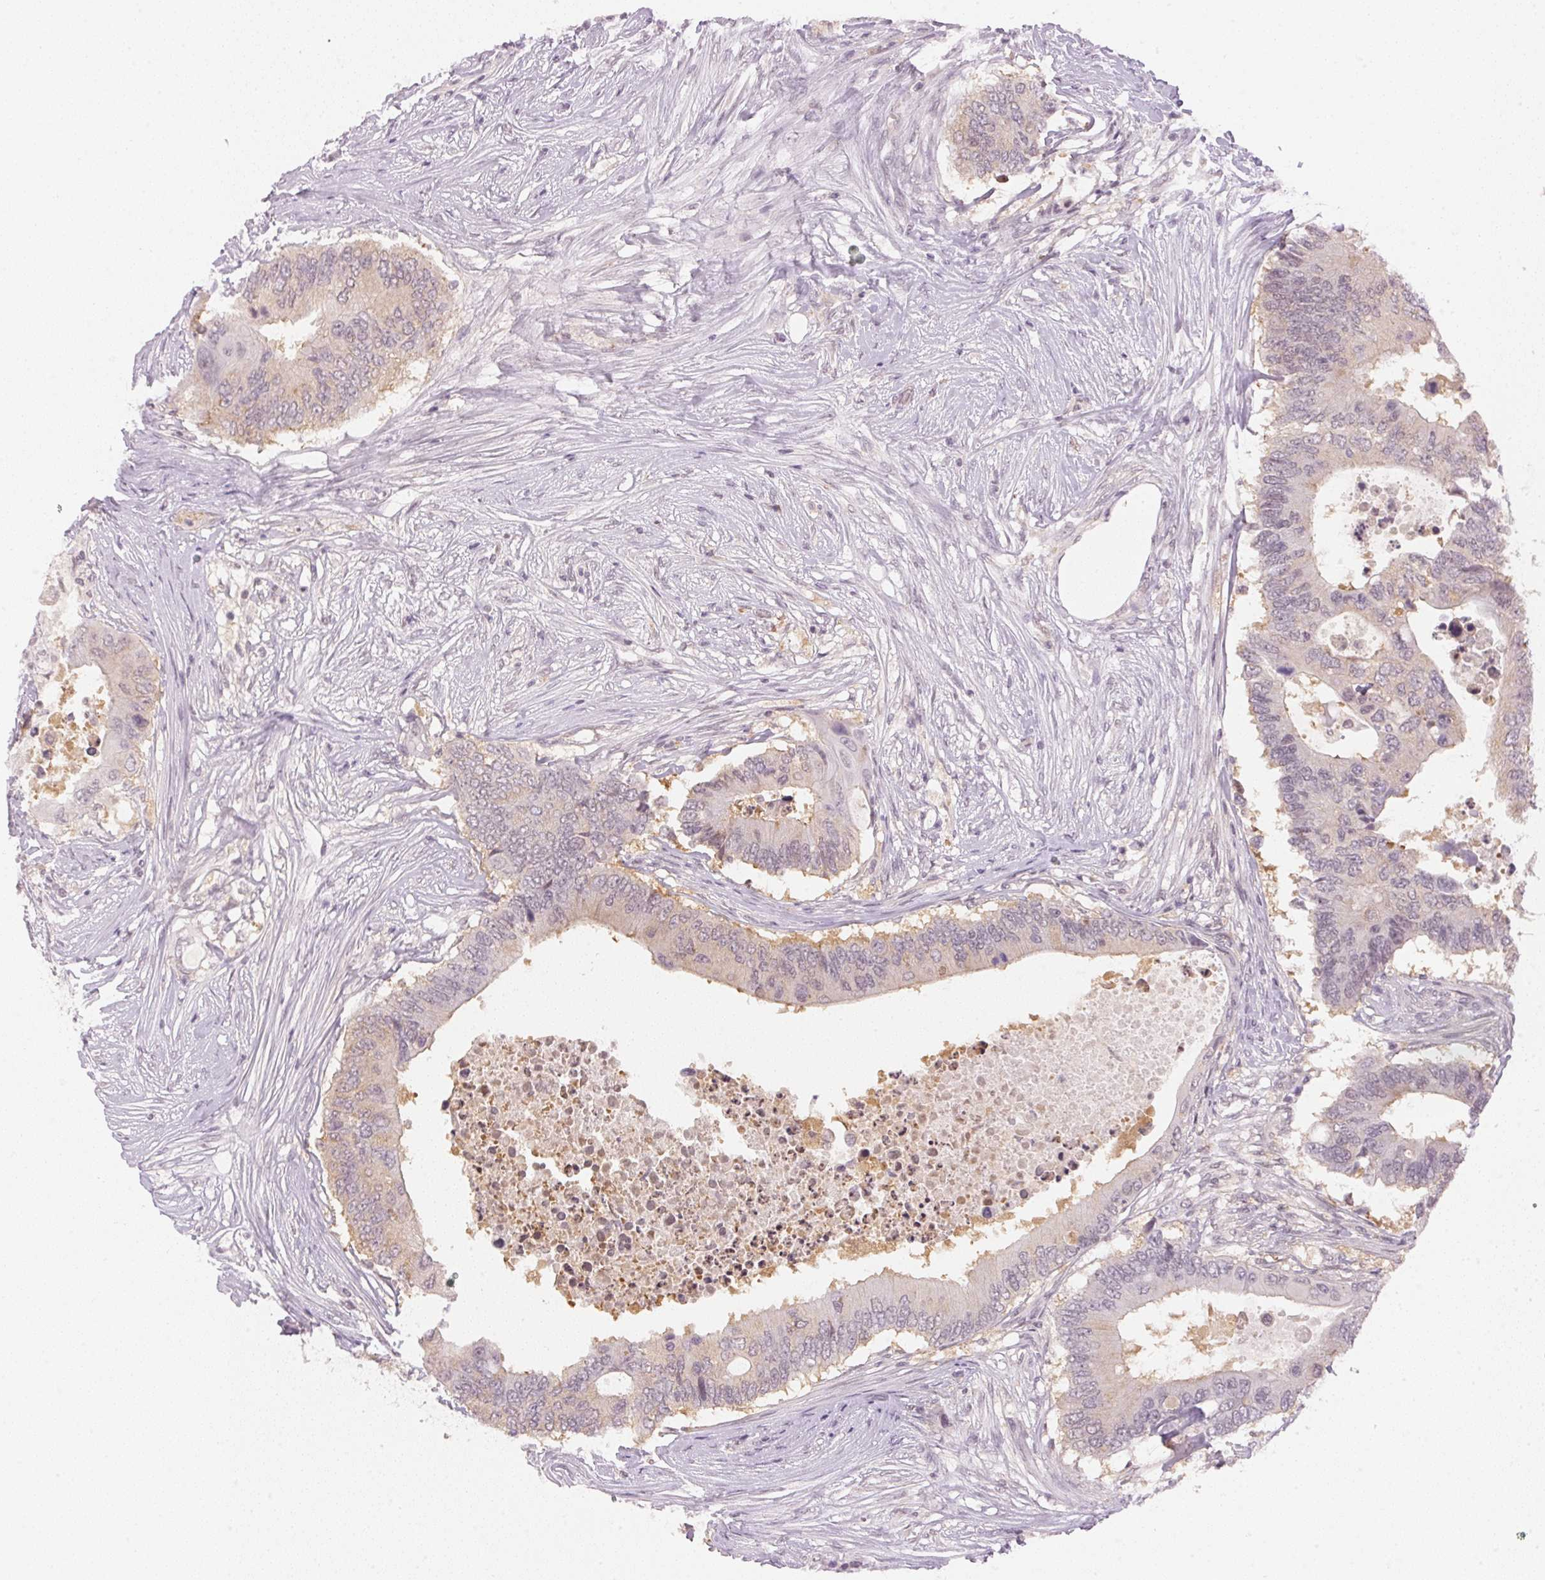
{"staining": {"intensity": "weak", "quantity": "<25%", "location": "cytoplasmic/membranous"}, "tissue": "colorectal cancer", "cell_type": "Tumor cells", "image_type": "cancer", "snomed": [{"axis": "morphology", "description": "Adenocarcinoma, NOS"}, {"axis": "topography", "description": "Colon"}], "caption": "Colorectal cancer (adenocarcinoma) was stained to show a protein in brown. There is no significant positivity in tumor cells.", "gene": "KPRP", "patient": {"sex": "male", "age": 71}}